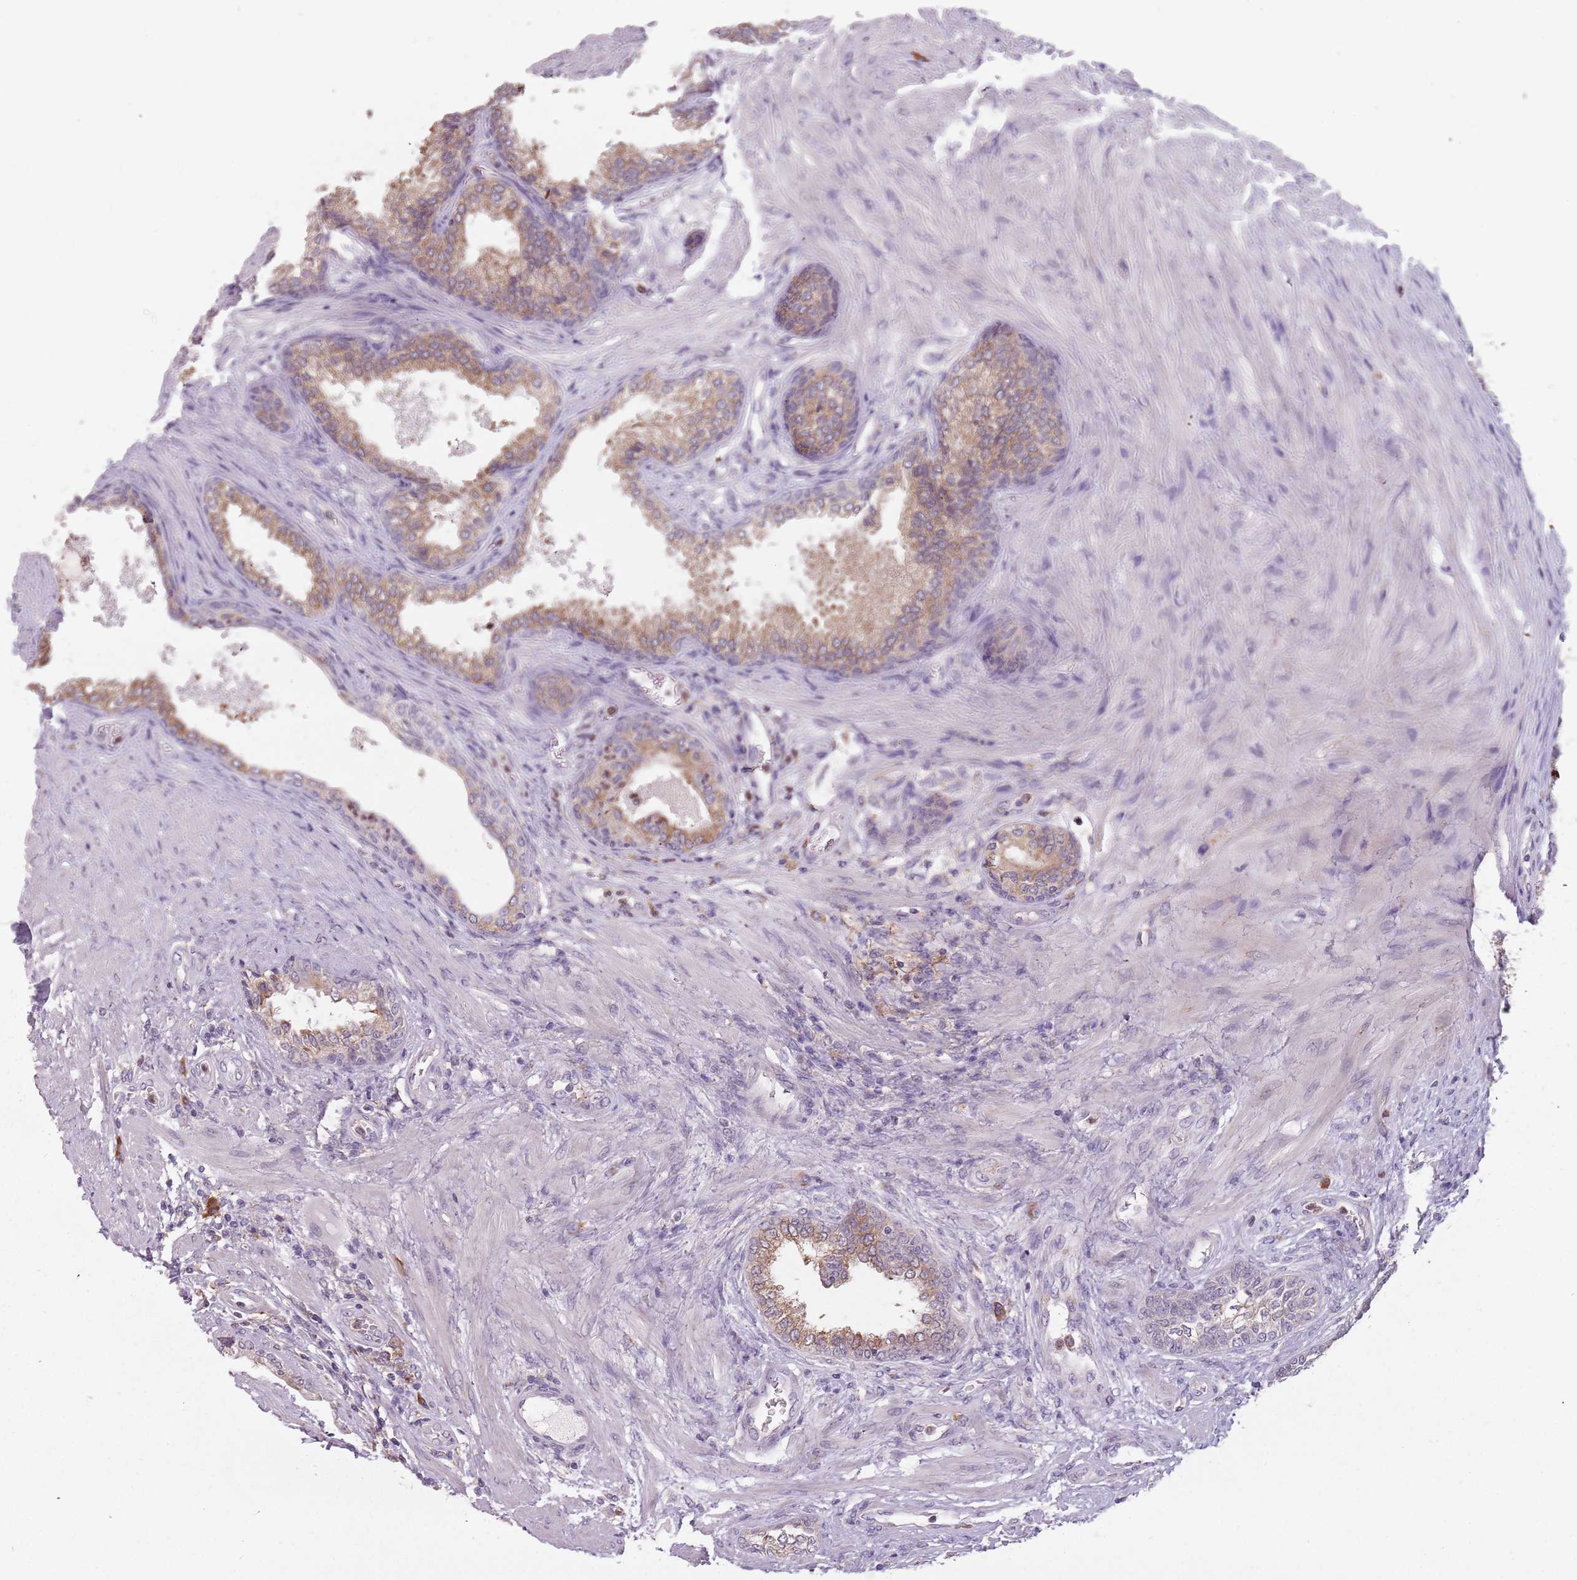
{"staining": {"intensity": "moderate", "quantity": ">75%", "location": "cytoplasmic/membranous"}, "tissue": "prostate", "cell_type": "Glandular cells", "image_type": "normal", "snomed": [{"axis": "morphology", "description": "Normal tissue, NOS"}, {"axis": "topography", "description": "Prostate"}], "caption": "Brown immunohistochemical staining in benign human prostate reveals moderate cytoplasmic/membranous positivity in about >75% of glandular cells.", "gene": "RPS9", "patient": {"sex": "male", "age": 76}}